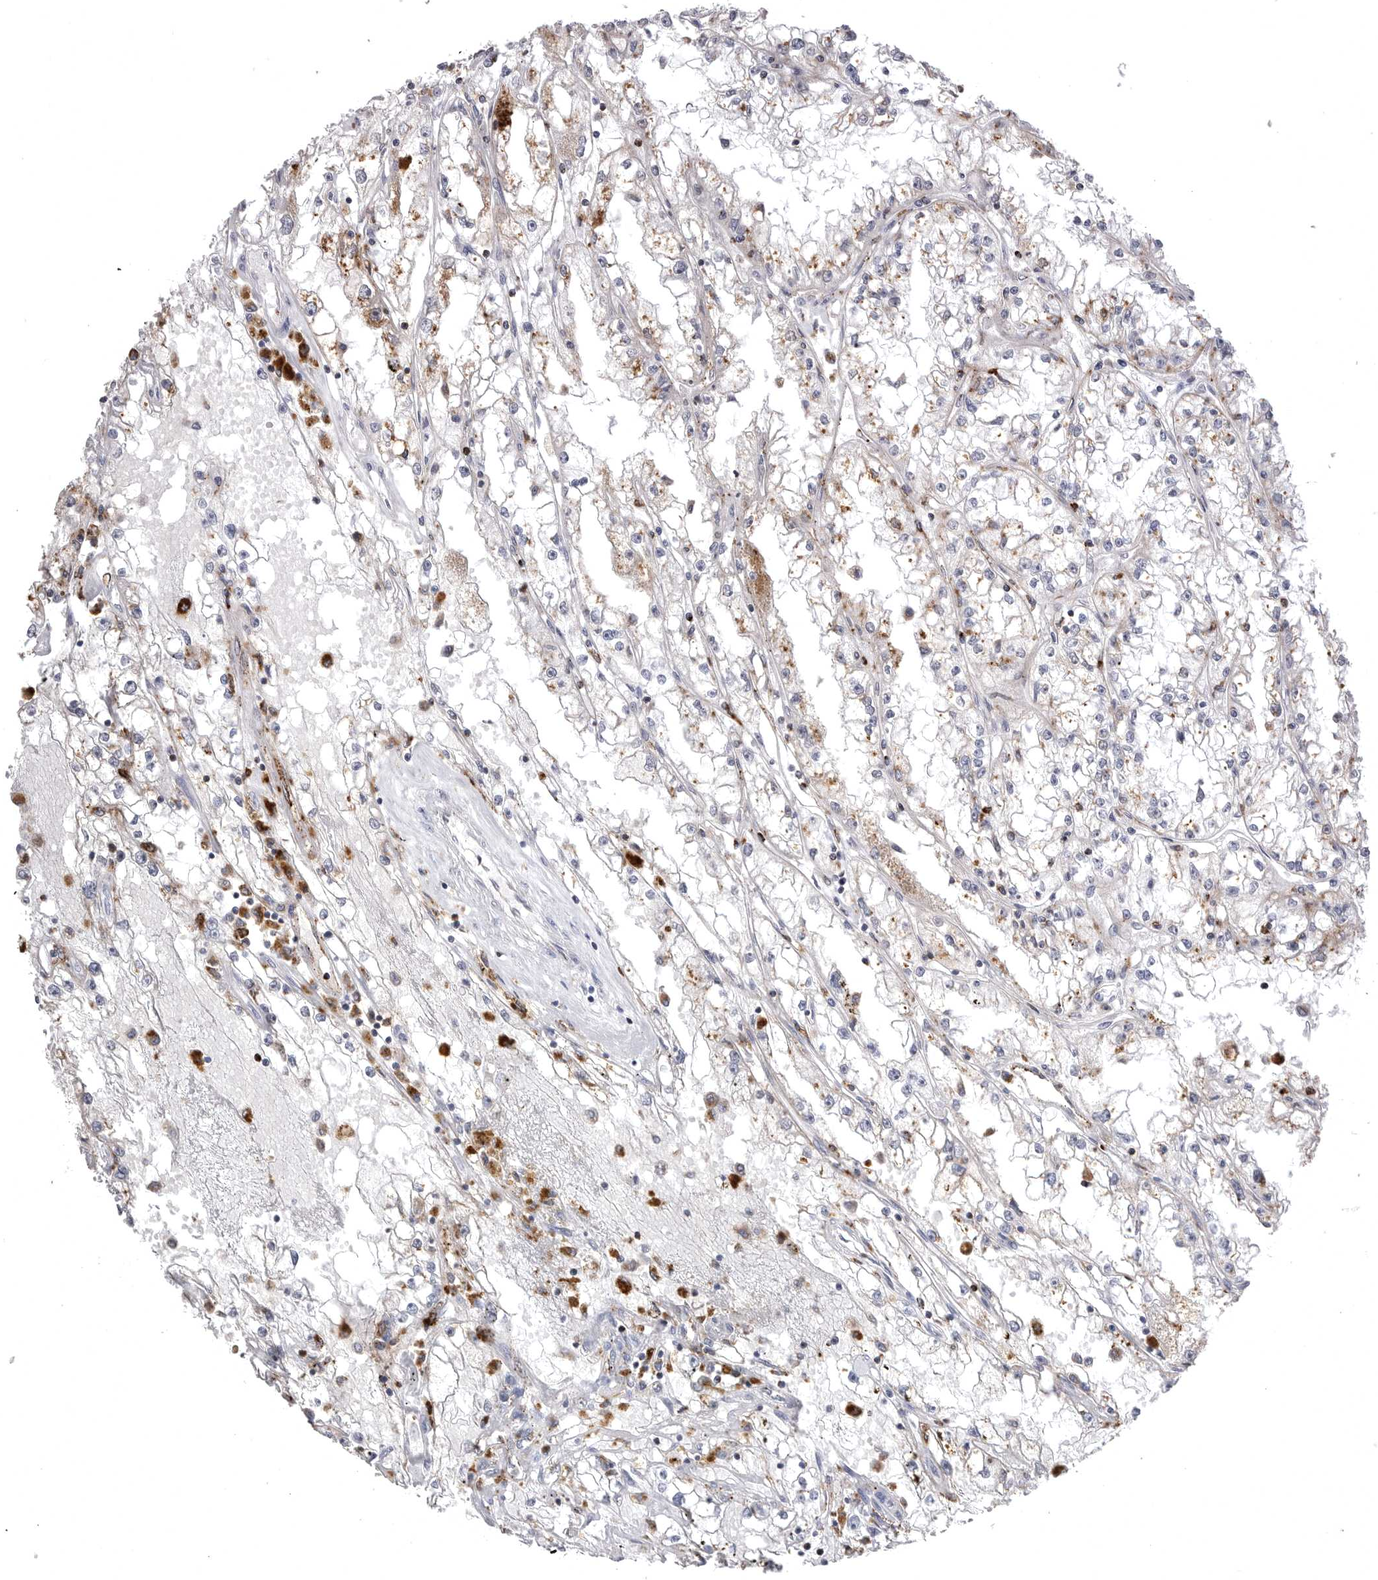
{"staining": {"intensity": "negative", "quantity": "none", "location": "none"}, "tissue": "renal cancer", "cell_type": "Tumor cells", "image_type": "cancer", "snomed": [{"axis": "morphology", "description": "Adenocarcinoma, NOS"}, {"axis": "topography", "description": "Kidney"}], "caption": "Protein analysis of adenocarcinoma (renal) demonstrates no significant positivity in tumor cells.", "gene": "PSPN", "patient": {"sex": "male", "age": 56}}